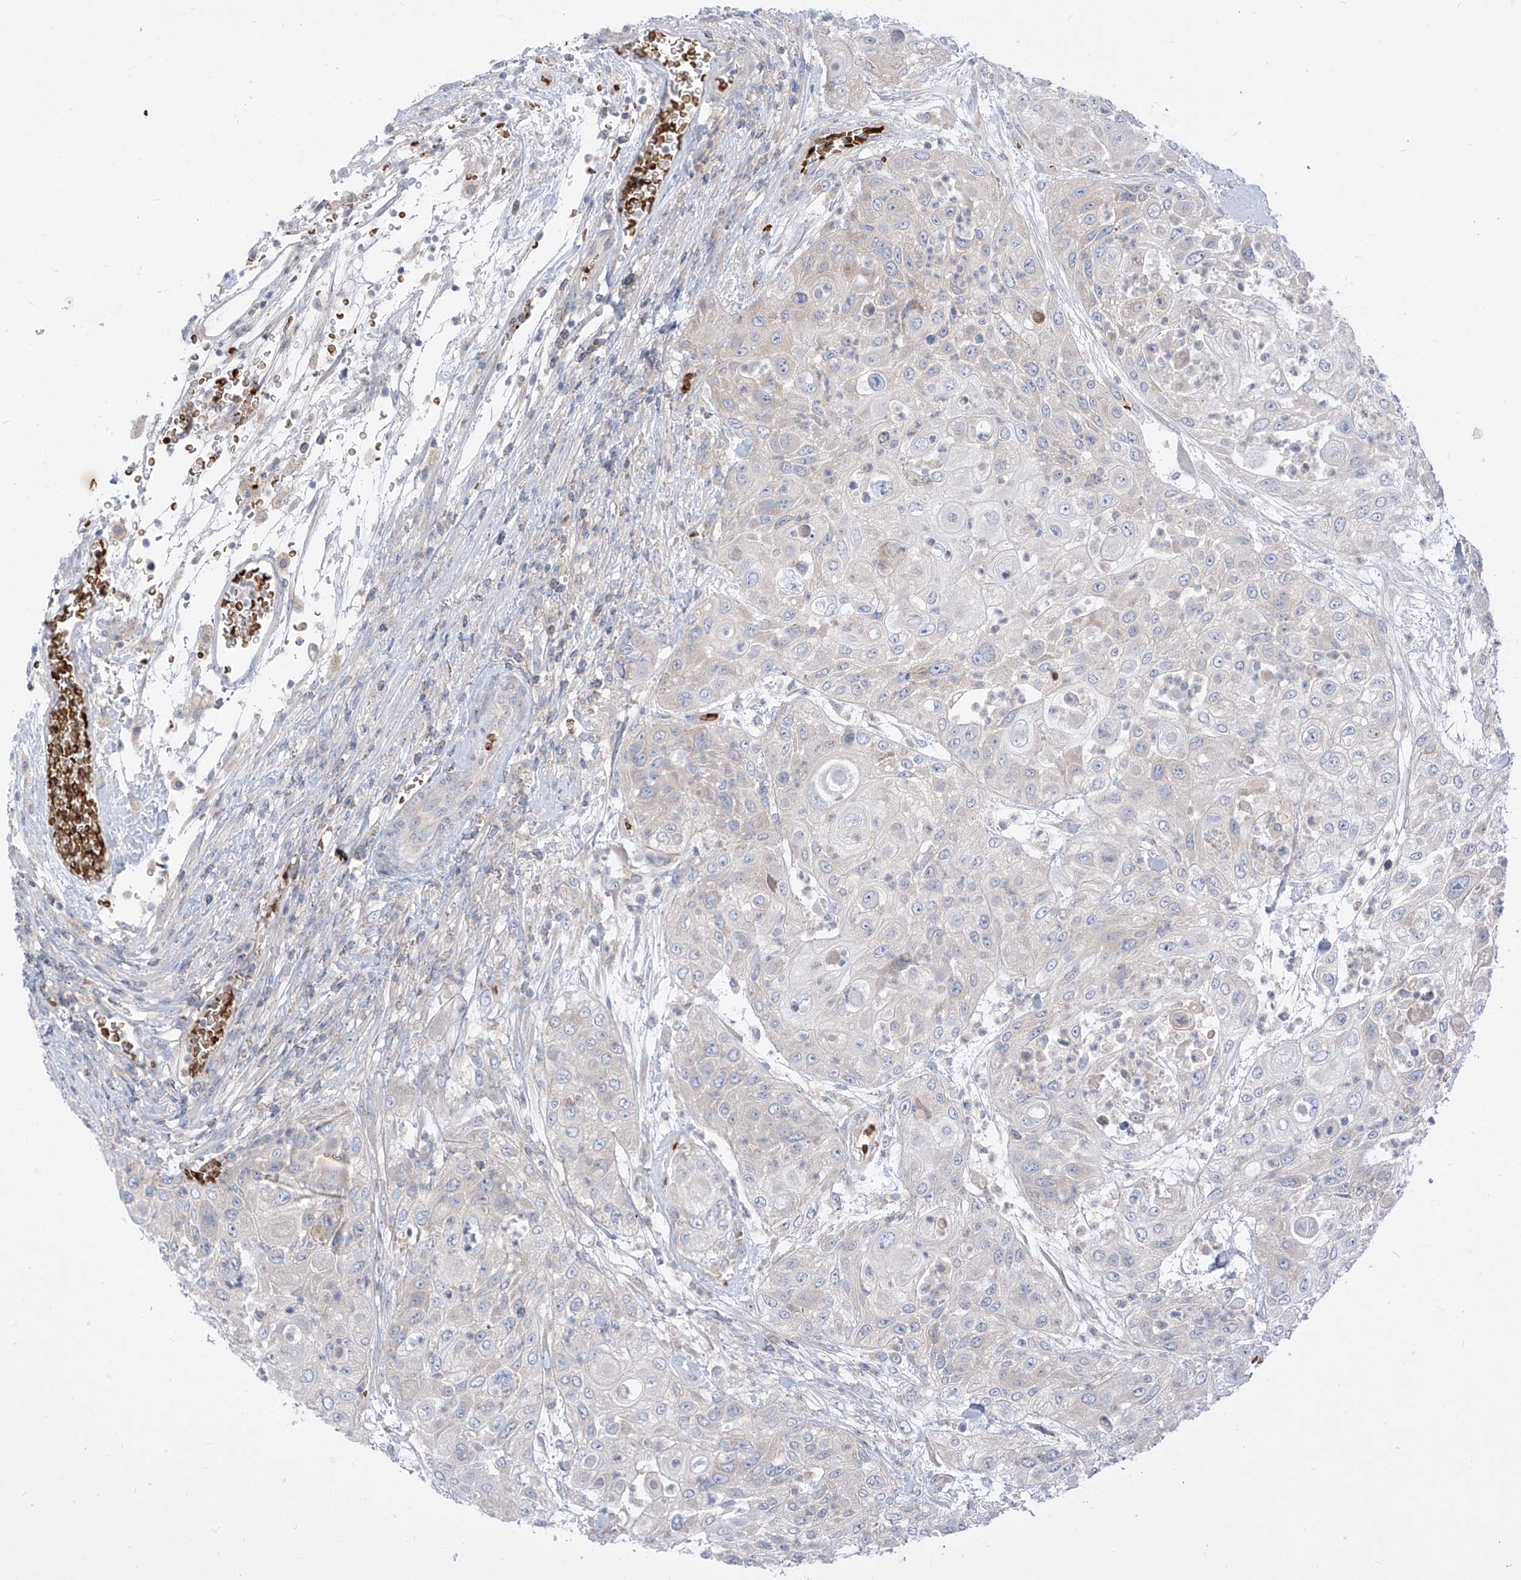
{"staining": {"intensity": "negative", "quantity": "none", "location": "none"}, "tissue": "urothelial cancer", "cell_type": "Tumor cells", "image_type": "cancer", "snomed": [{"axis": "morphology", "description": "Urothelial carcinoma, High grade"}, {"axis": "topography", "description": "Urinary bladder"}], "caption": "Urothelial cancer stained for a protein using IHC reveals no positivity tumor cells.", "gene": "DGKQ", "patient": {"sex": "female", "age": 79}}